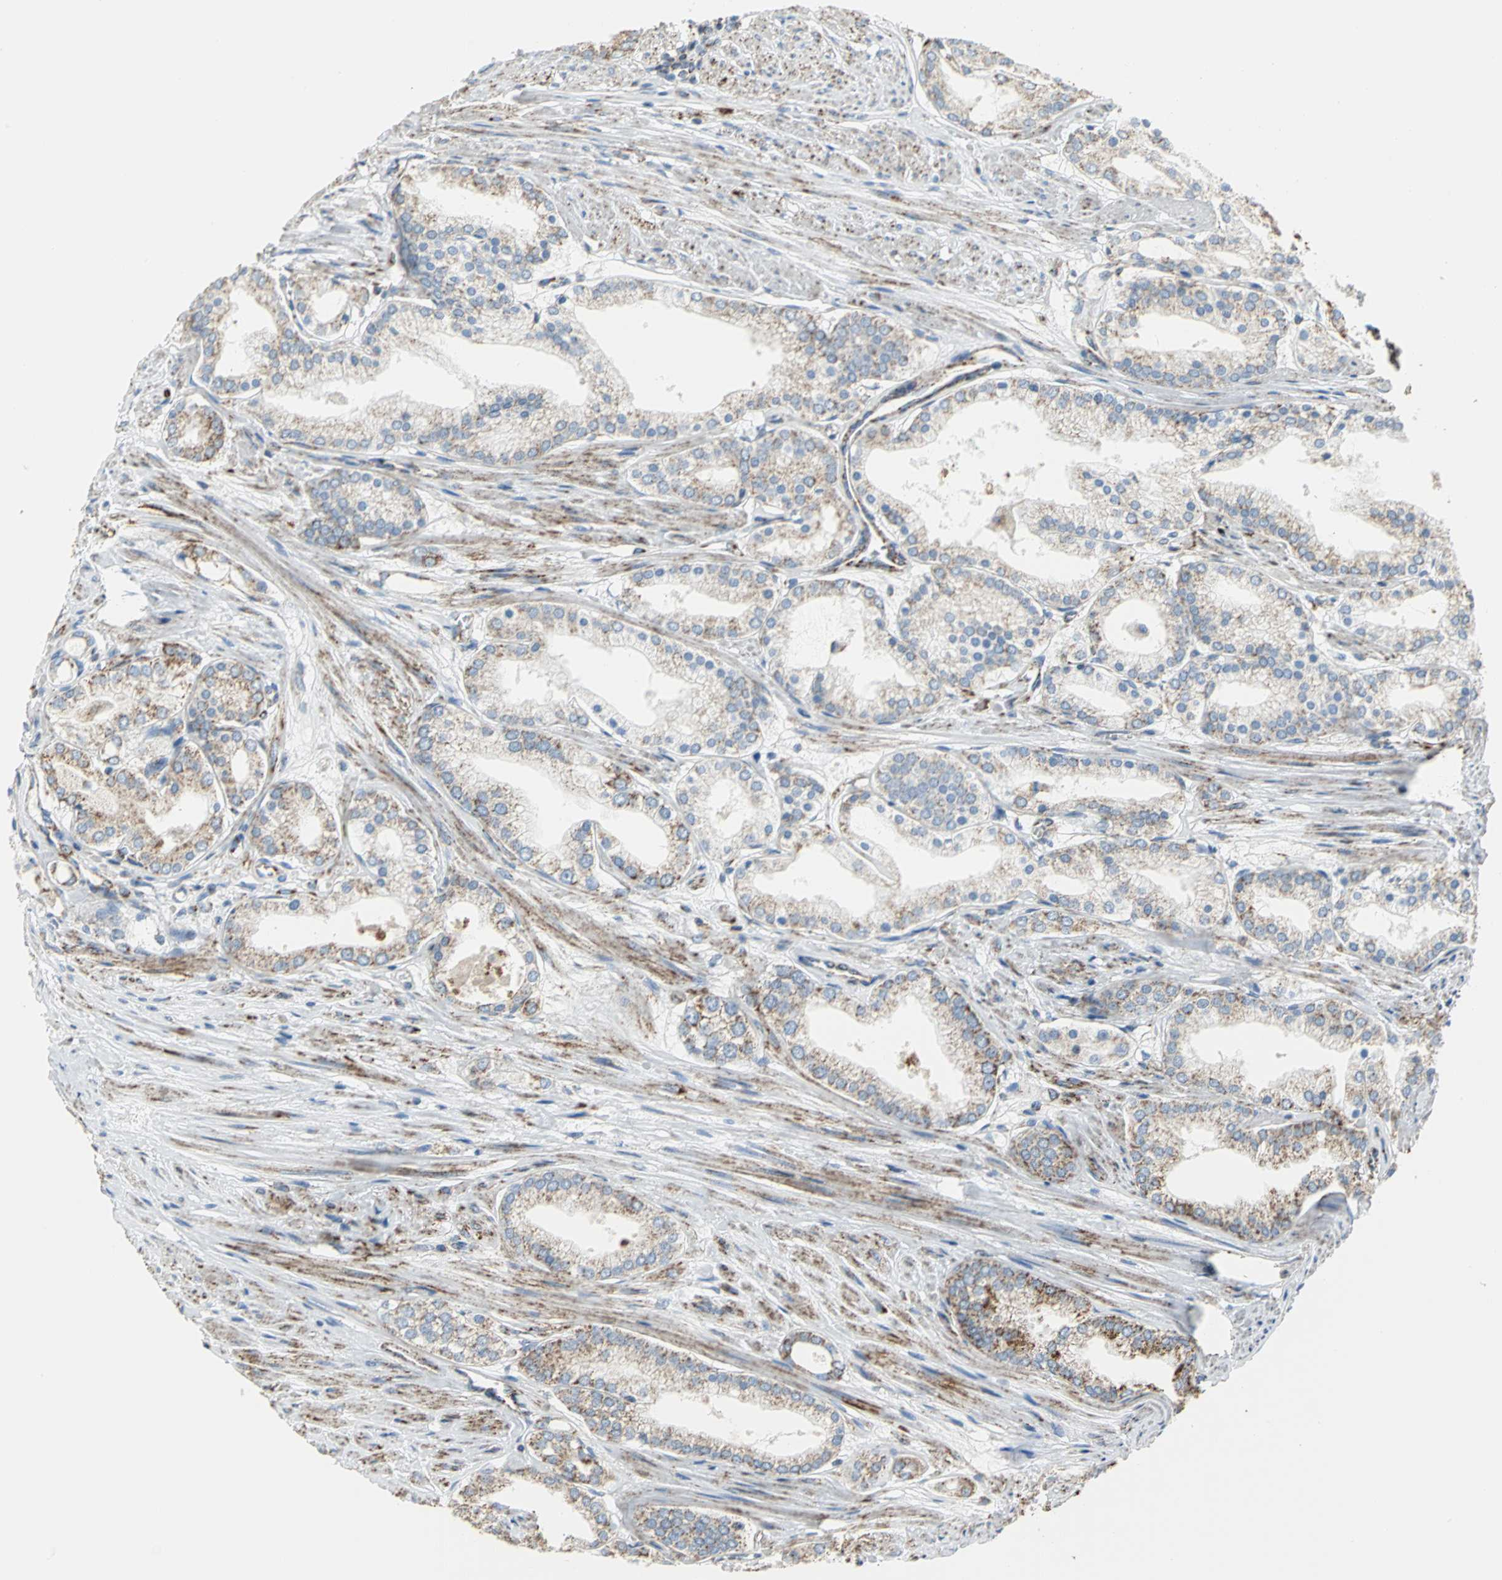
{"staining": {"intensity": "moderate", "quantity": "25%-75%", "location": "cytoplasmic/membranous"}, "tissue": "prostate cancer", "cell_type": "Tumor cells", "image_type": "cancer", "snomed": [{"axis": "morphology", "description": "Adenocarcinoma, High grade"}, {"axis": "topography", "description": "Prostate"}], "caption": "Immunohistochemistry (IHC) histopathology image of neoplastic tissue: prostate cancer (high-grade adenocarcinoma) stained using immunohistochemistry (IHC) shows medium levels of moderate protein expression localized specifically in the cytoplasmic/membranous of tumor cells, appearing as a cytoplasmic/membranous brown color.", "gene": "NTRK1", "patient": {"sex": "male", "age": 61}}